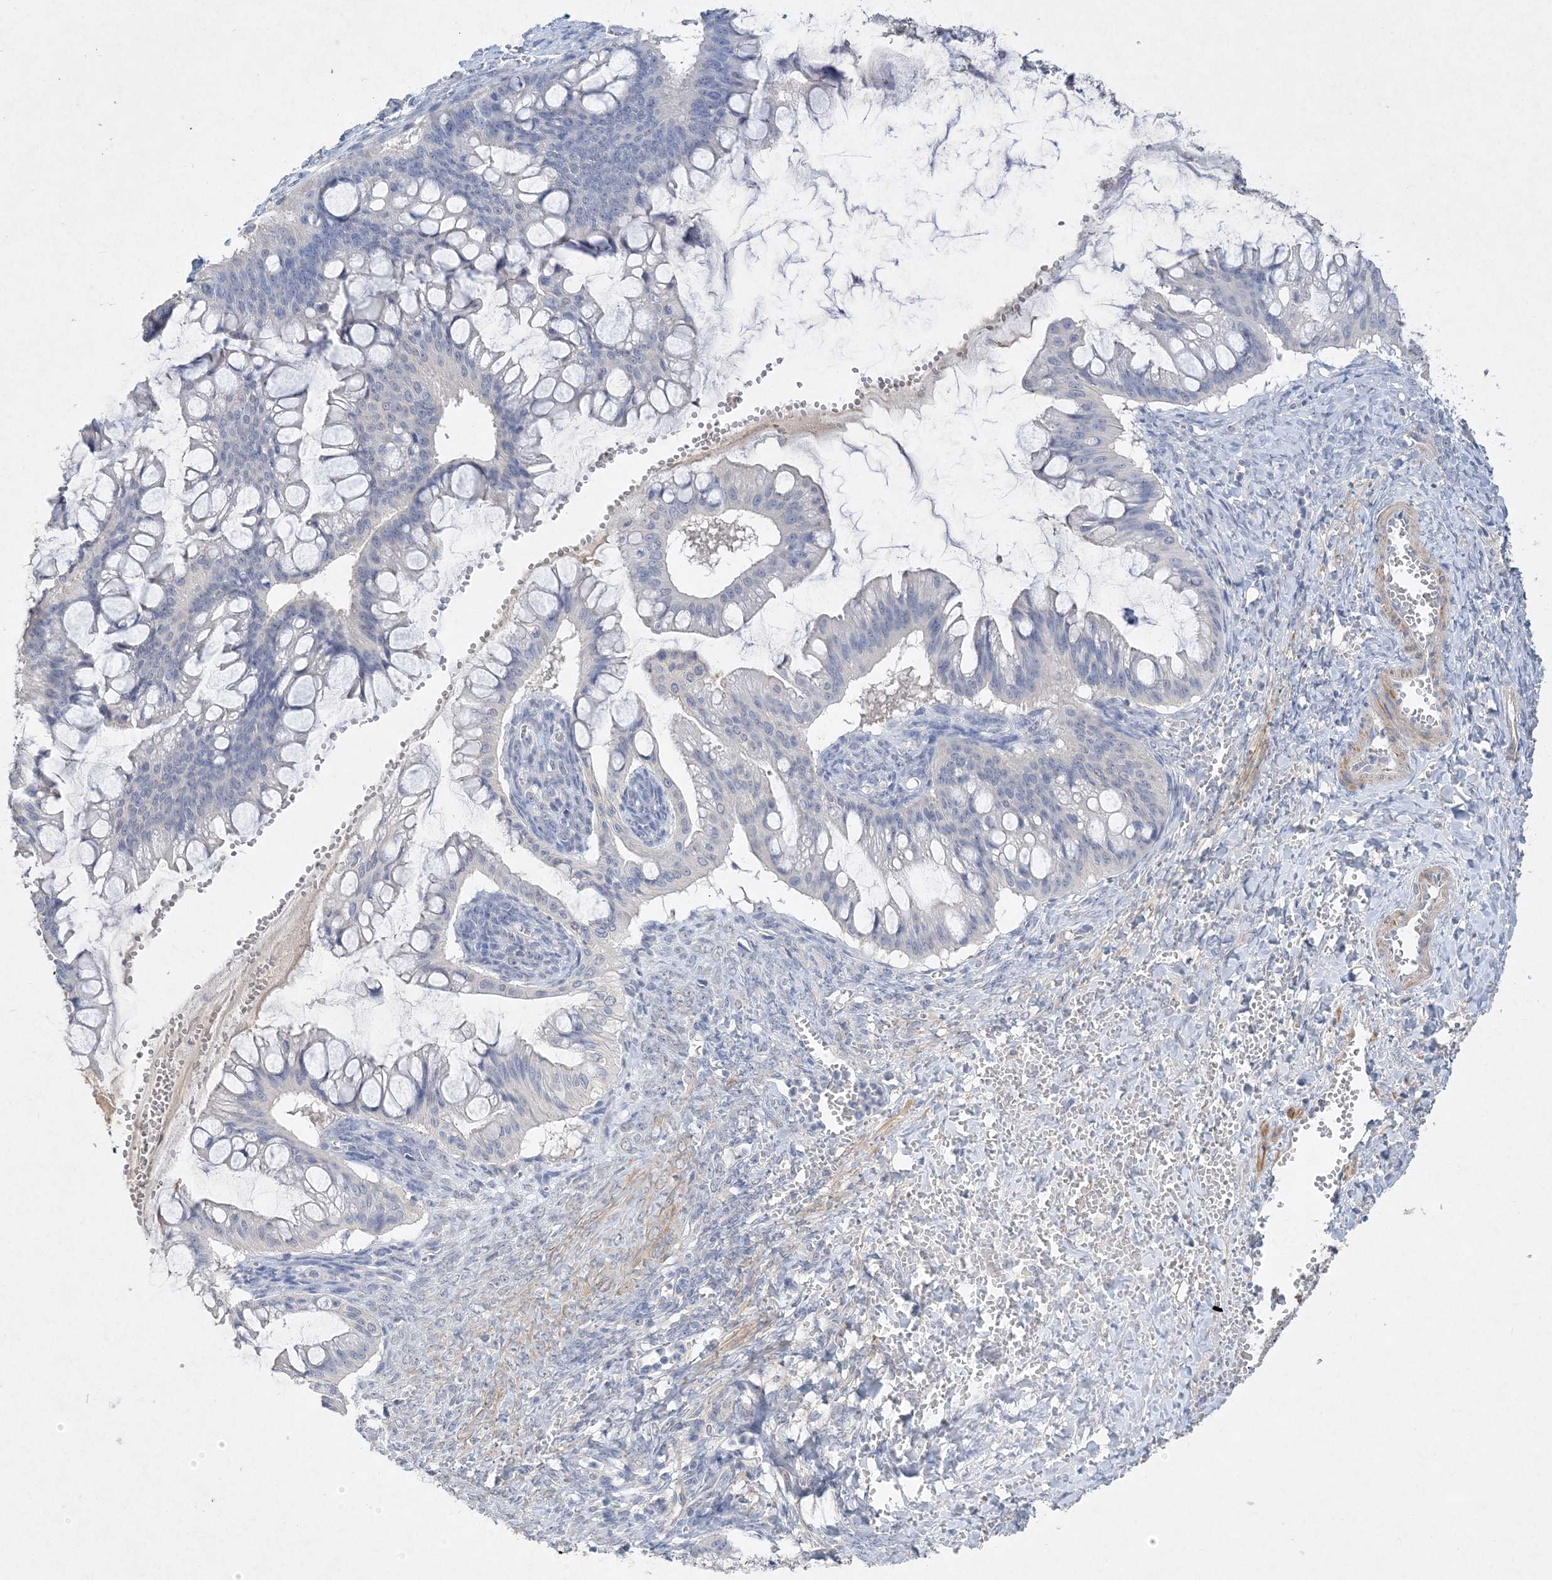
{"staining": {"intensity": "negative", "quantity": "none", "location": "none"}, "tissue": "ovarian cancer", "cell_type": "Tumor cells", "image_type": "cancer", "snomed": [{"axis": "morphology", "description": "Cystadenocarcinoma, mucinous, NOS"}, {"axis": "topography", "description": "Ovary"}], "caption": "There is no significant staining in tumor cells of ovarian cancer. (Brightfield microscopy of DAB immunohistochemistry at high magnification).", "gene": "C11orf58", "patient": {"sex": "female", "age": 73}}